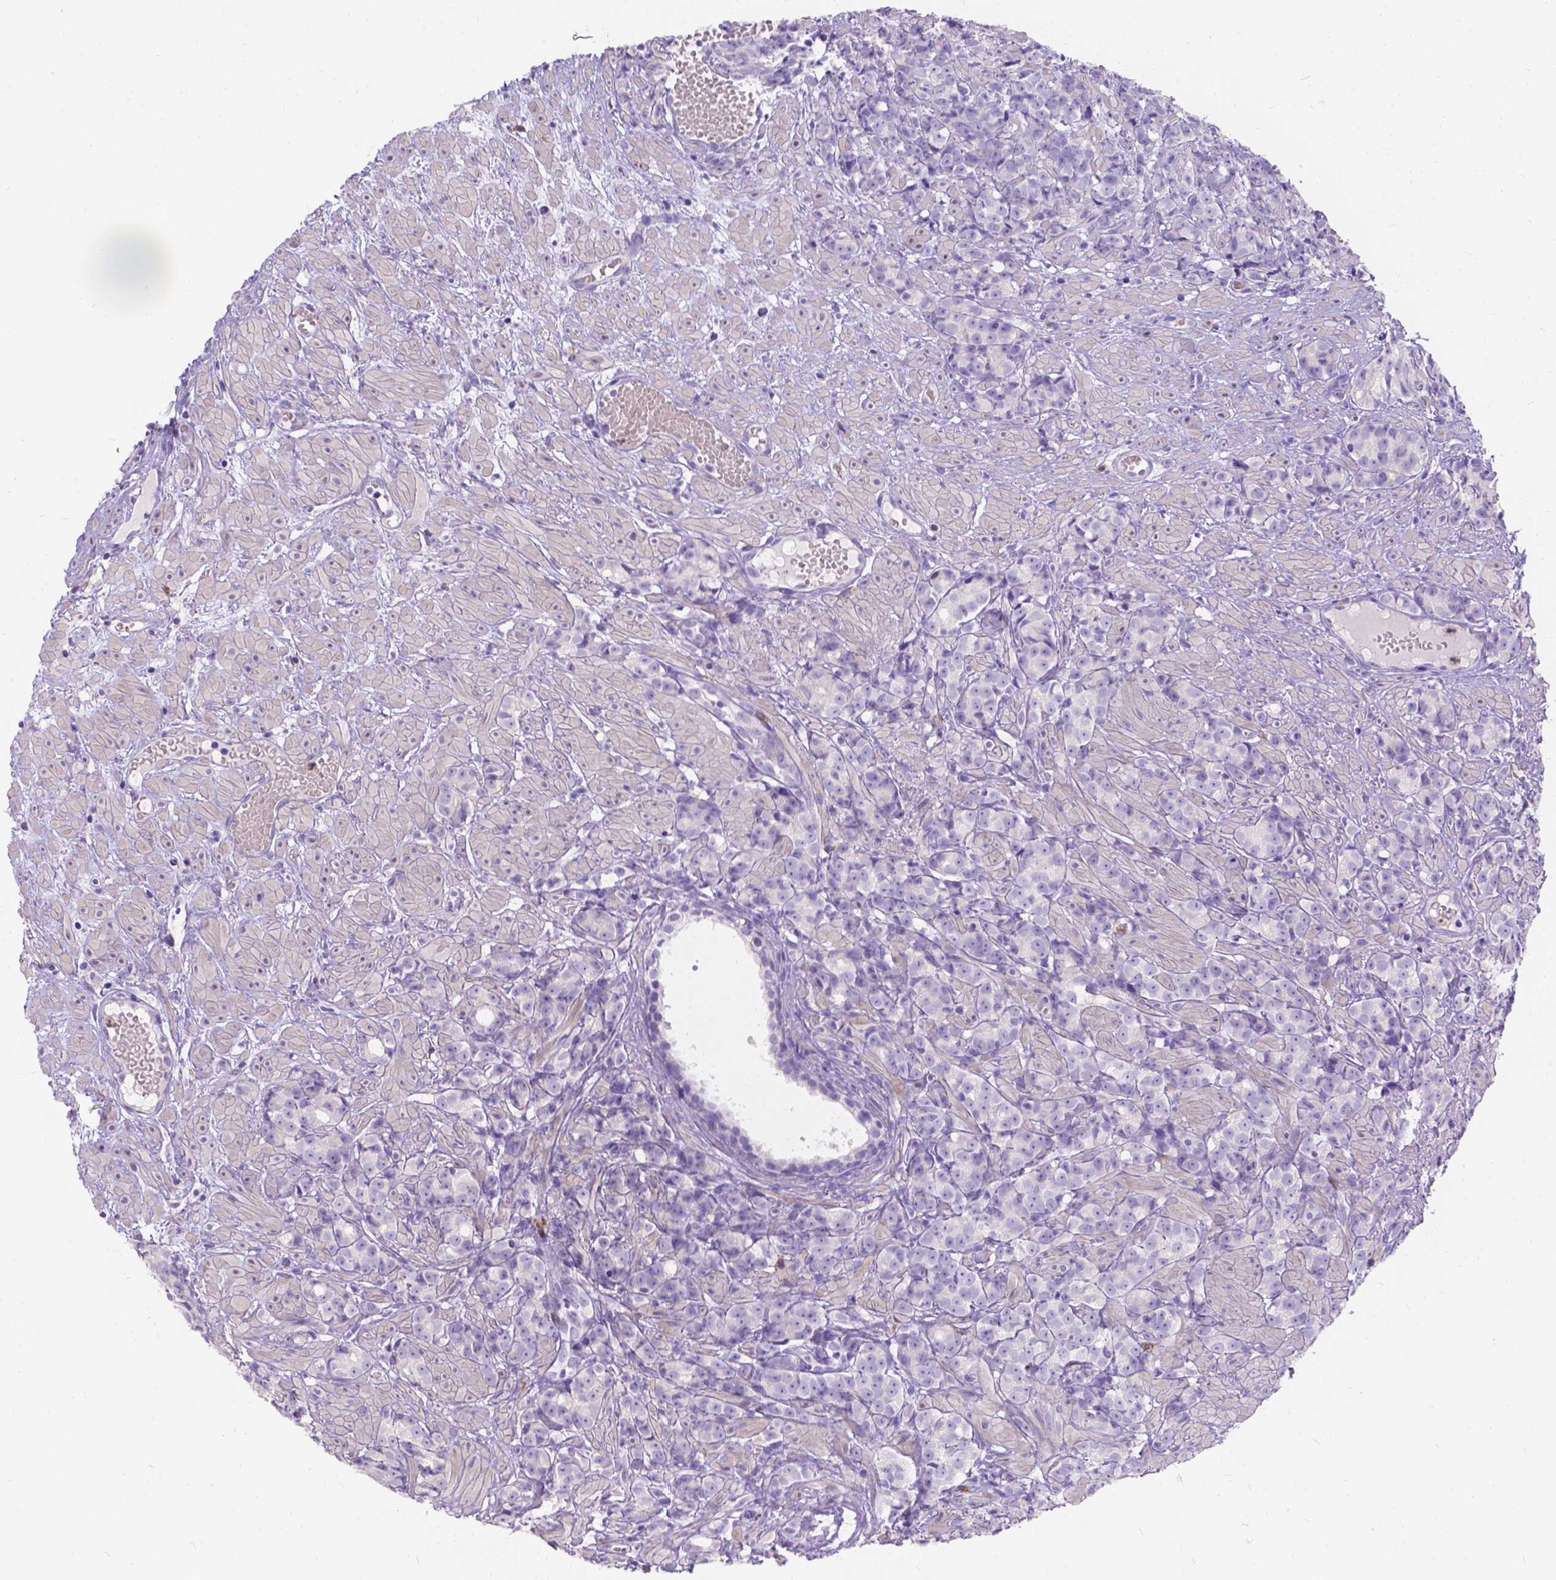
{"staining": {"intensity": "negative", "quantity": "none", "location": "none"}, "tissue": "prostate cancer", "cell_type": "Tumor cells", "image_type": "cancer", "snomed": [{"axis": "morphology", "description": "Adenocarcinoma, High grade"}, {"axis": "topography", "description": "Prostate"}], "caption": "Tumor cells are negative for protein expression in human prostate adenocarcinoma (high-grade).", "gene": "GNRHR", "patient": {"sex": "male", "age": 81}}